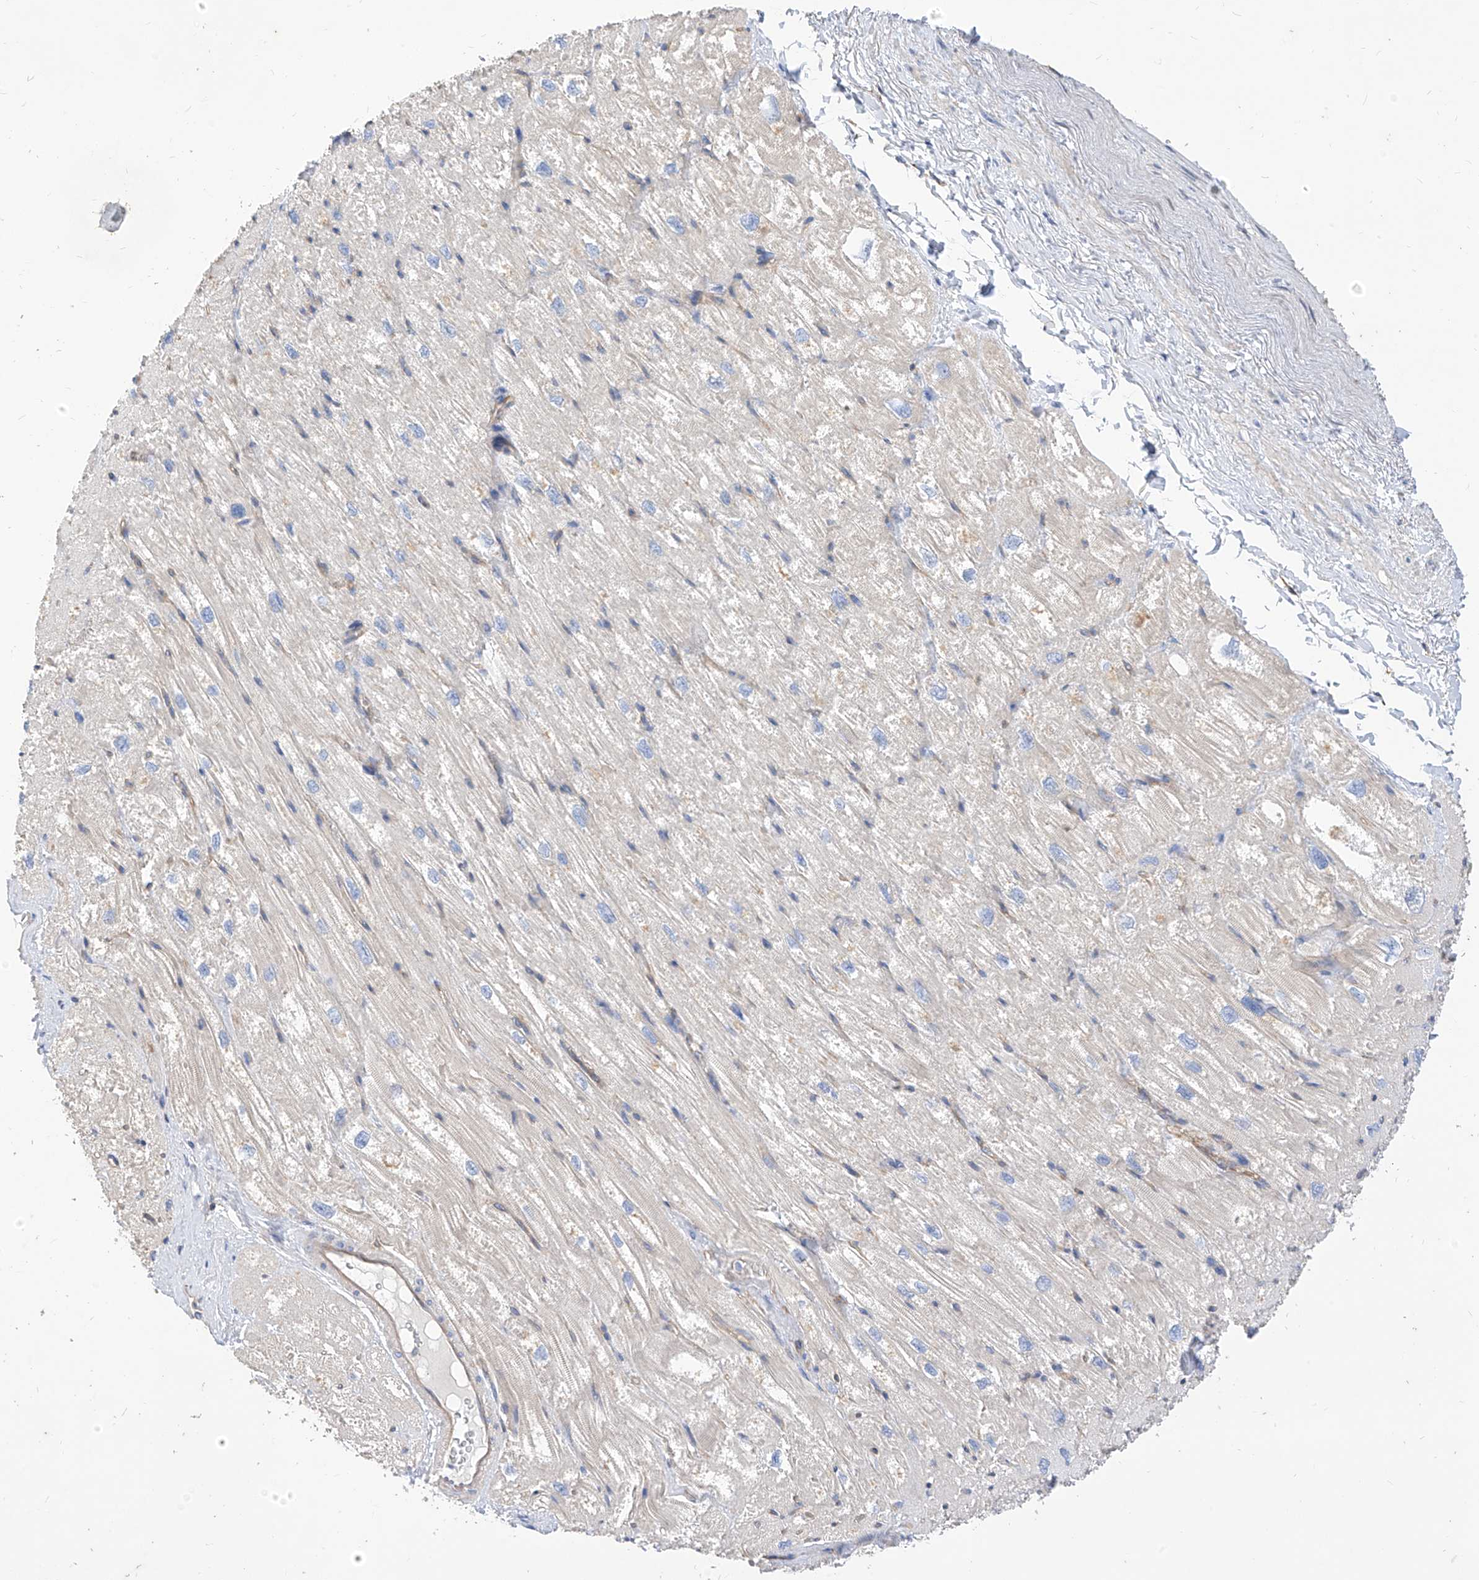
{"staining": {"intensity": "moderate", "quantity": "<25%", "location": "cytoplasmic/membranous"}, "tissue": "heart muscle", "cell_type": "Cardiomyocytes", "image_type": "normal", "snomed": [{"axis": "morphology", "description": "Normal tissue, NOS"}, {"axis": "topography", "description": "Heart"}], "caption": "Heart muscle stained for a protein reveals moderate cytoplasmic/membranous positivity in cardiomyocytes. (DAB IHC, brown staining for protein, blue staining for nuclei).", "gene": "SCGB2A1", "patient": {"sex": "male", "age": 50}}